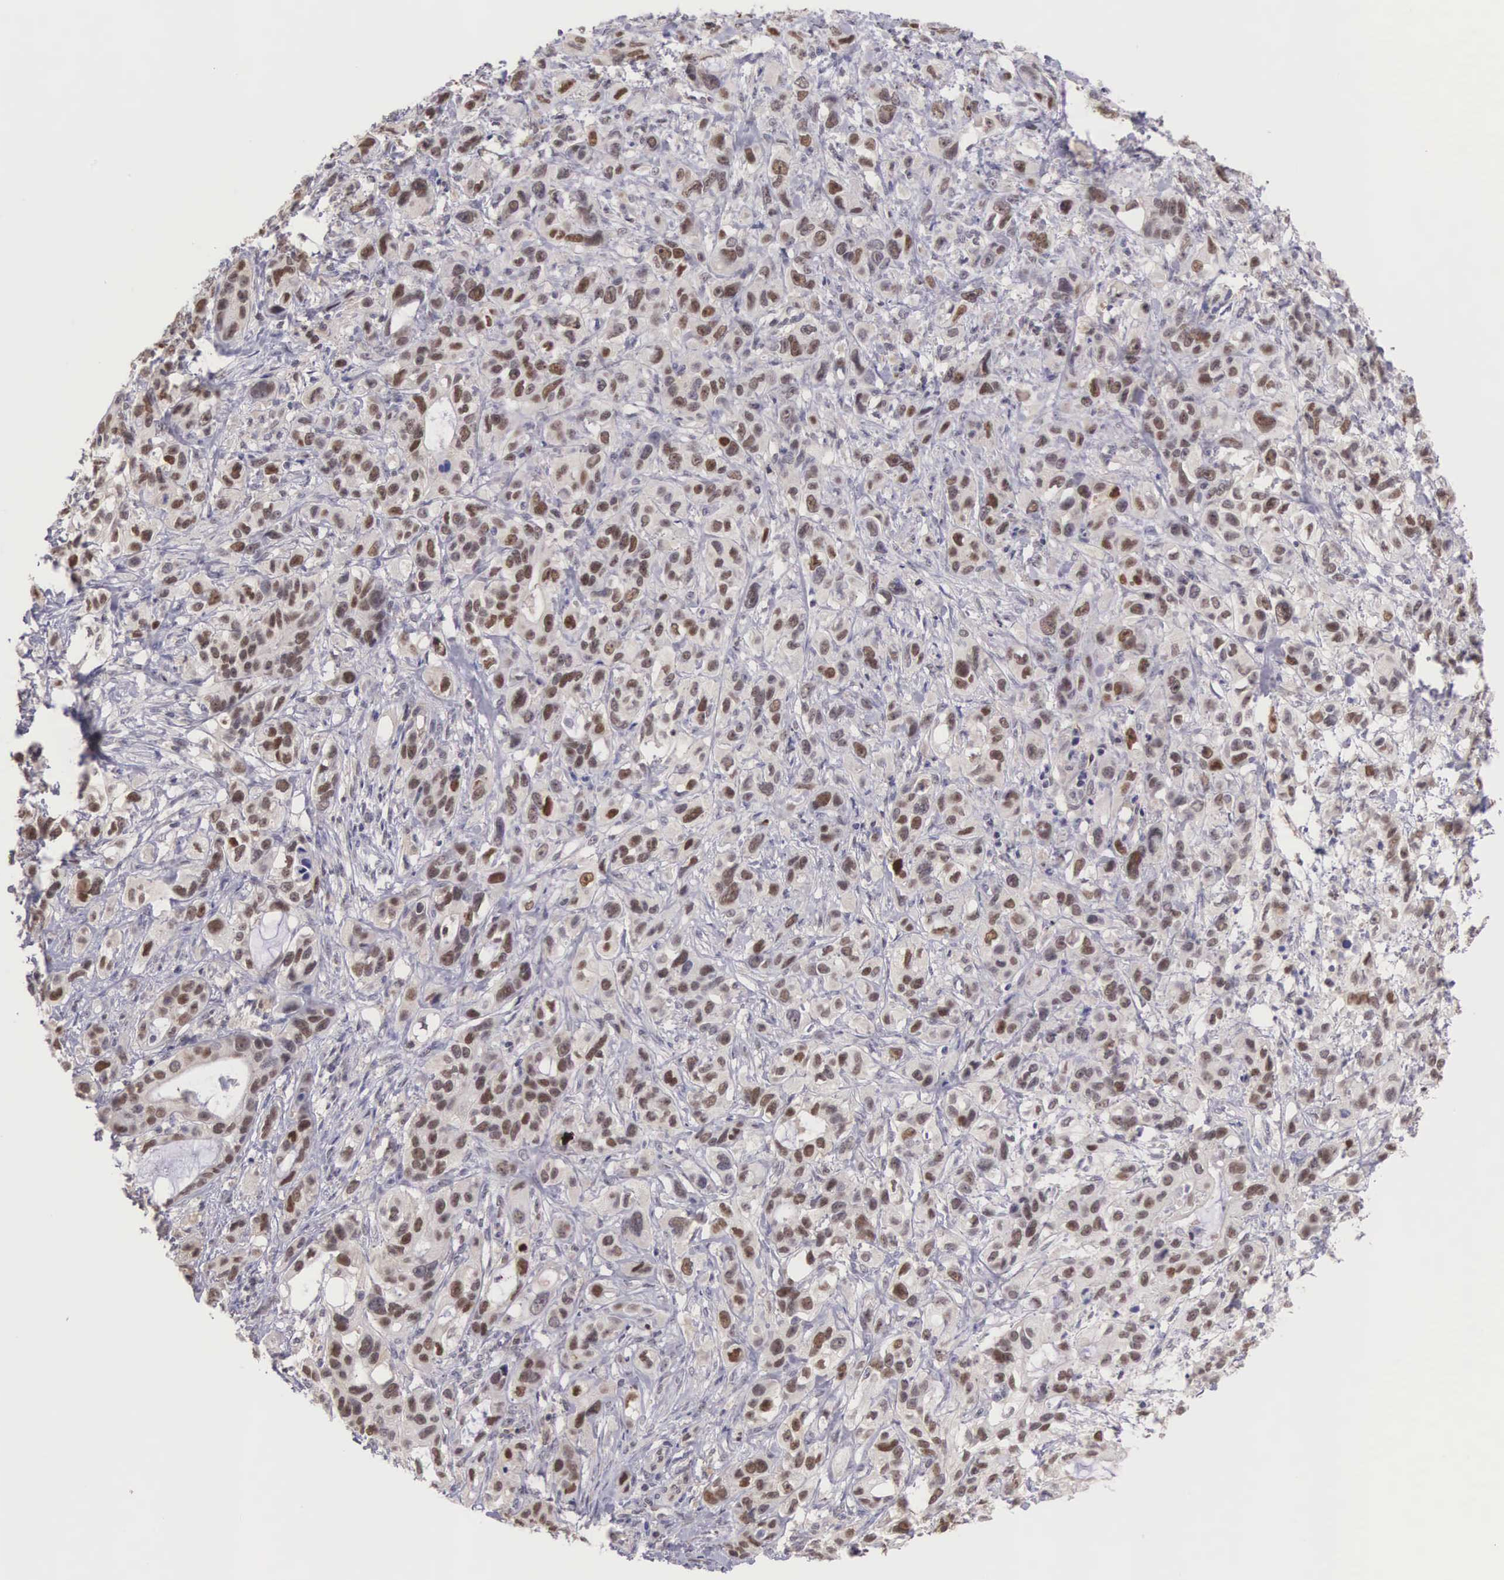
{"staining": {"intensity": "moderate", "quantity": "25%-75%", "location": "nuclear"}, "tissue": "stomach cancer", "cell_type": "Tumor cells", "image_type": "cancer", "snomed": [{"axis": "morphology", "description": "Adenocarcinoma, NOS"}, {"axis": "topography", "description": "Stomach, upper"}], "caption": "This histopathology image shows adenocarcinoma (stomach) stained with immunohistochemistry (IHC) to label a protein in brown. The nuclear of tumor cells show moderate positivity for the protein. Nuclei are counter-stained blue.", "gene": "GRK3", "patient": {"sex": "male", "age": 47}}